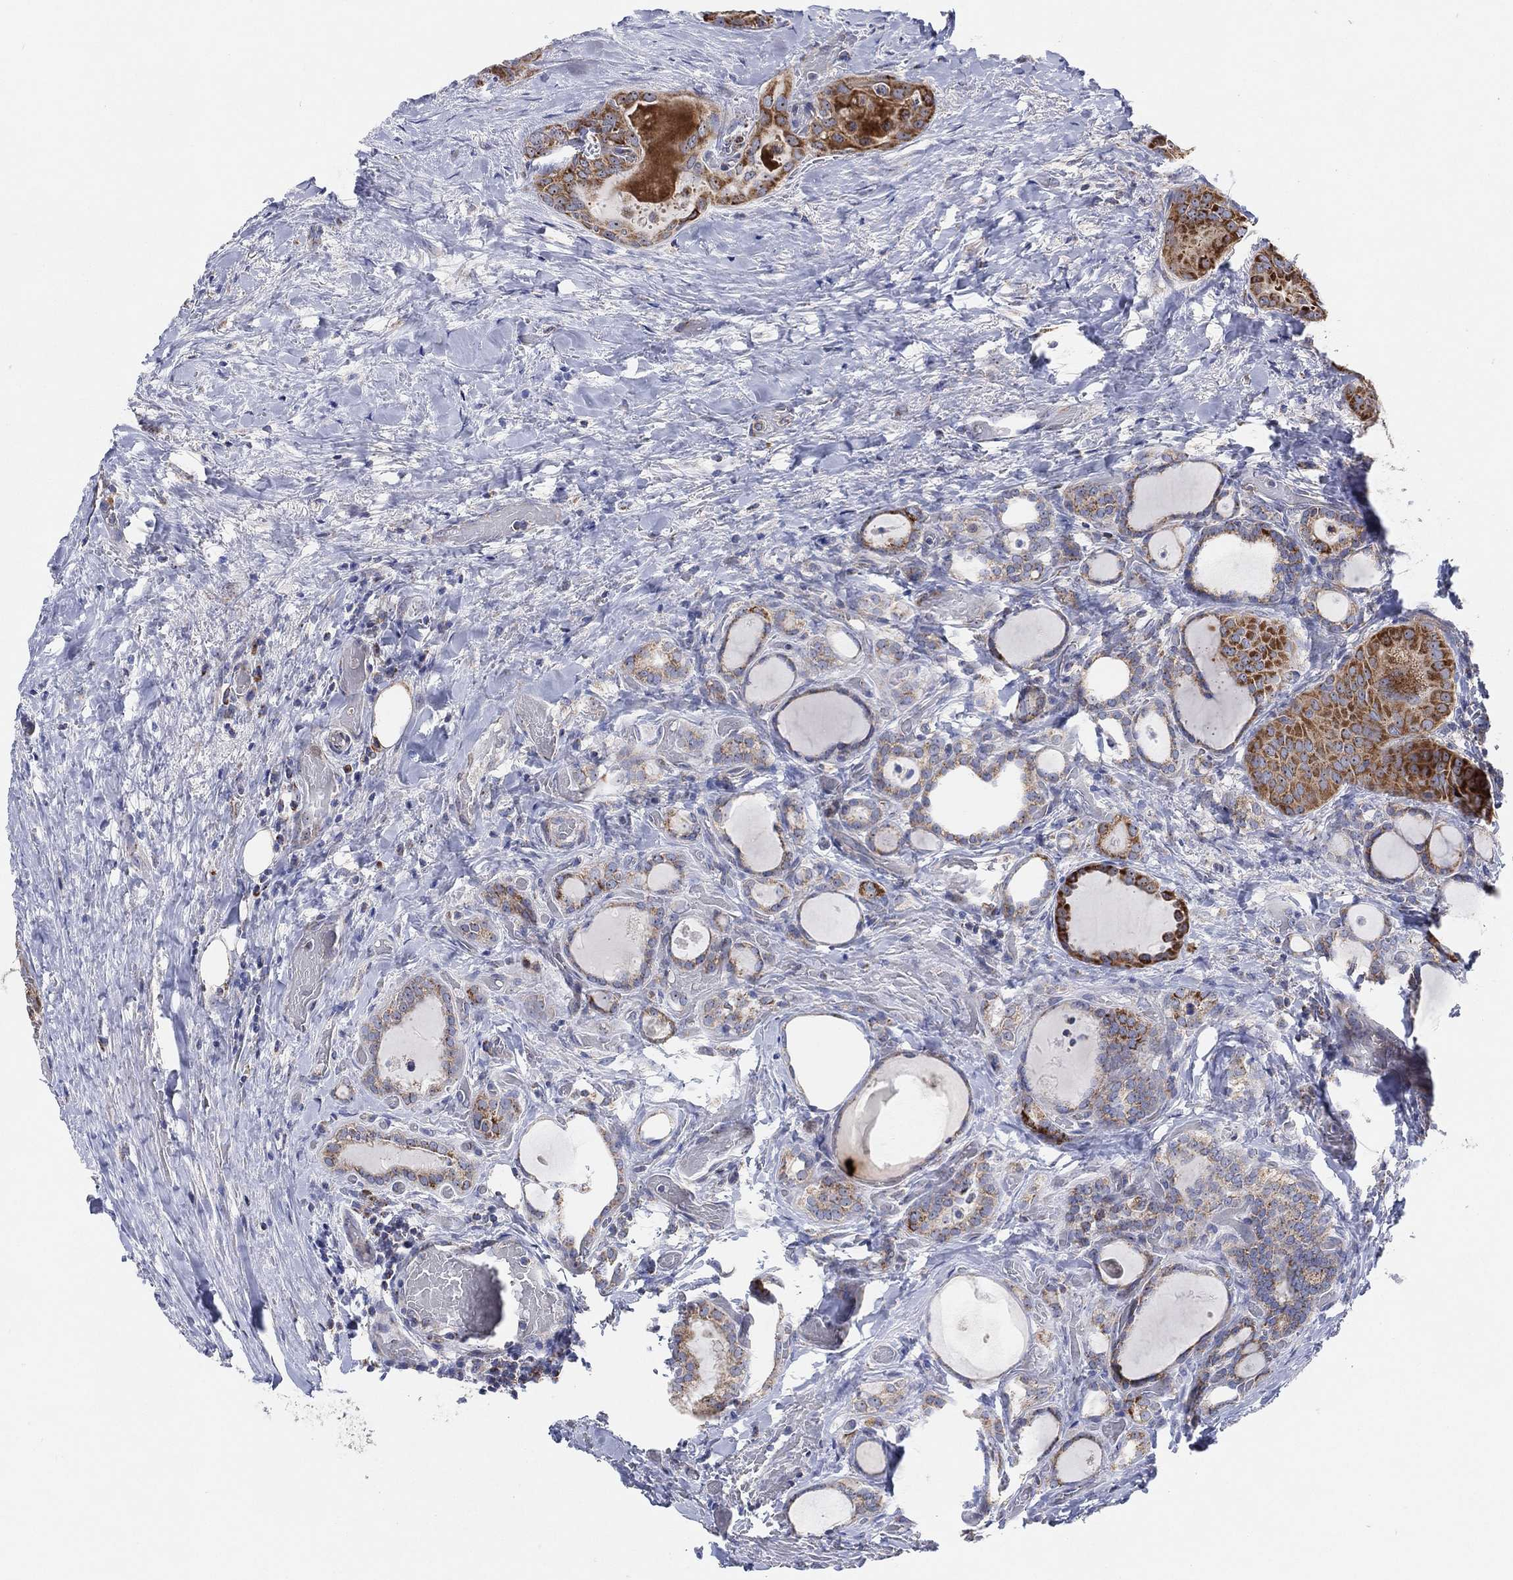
{"staining": {"intensity": "moderate", "quantity": ">75%", "location": "cytoplasmic/membranous"}, "tissue": "thyroid cancer", "cell_type": "Tumor cells", "image_type": "cancer", "snomed": [{"axis": "morphology", "description": "Papillary adenocarcinoma, NOS"}, {"axis": "topography", "description": "Thyroid gland"}], "caption": "Thyroid papillary adenocarcinoma stained with DAB immunohistochemistry (IHC) displays medium levels of moderate cytoplasmic/membranous staining in approximately >75% of tumor cells.", "gene": "GCAT", "patient": {"sex": "female", "age": 39}}